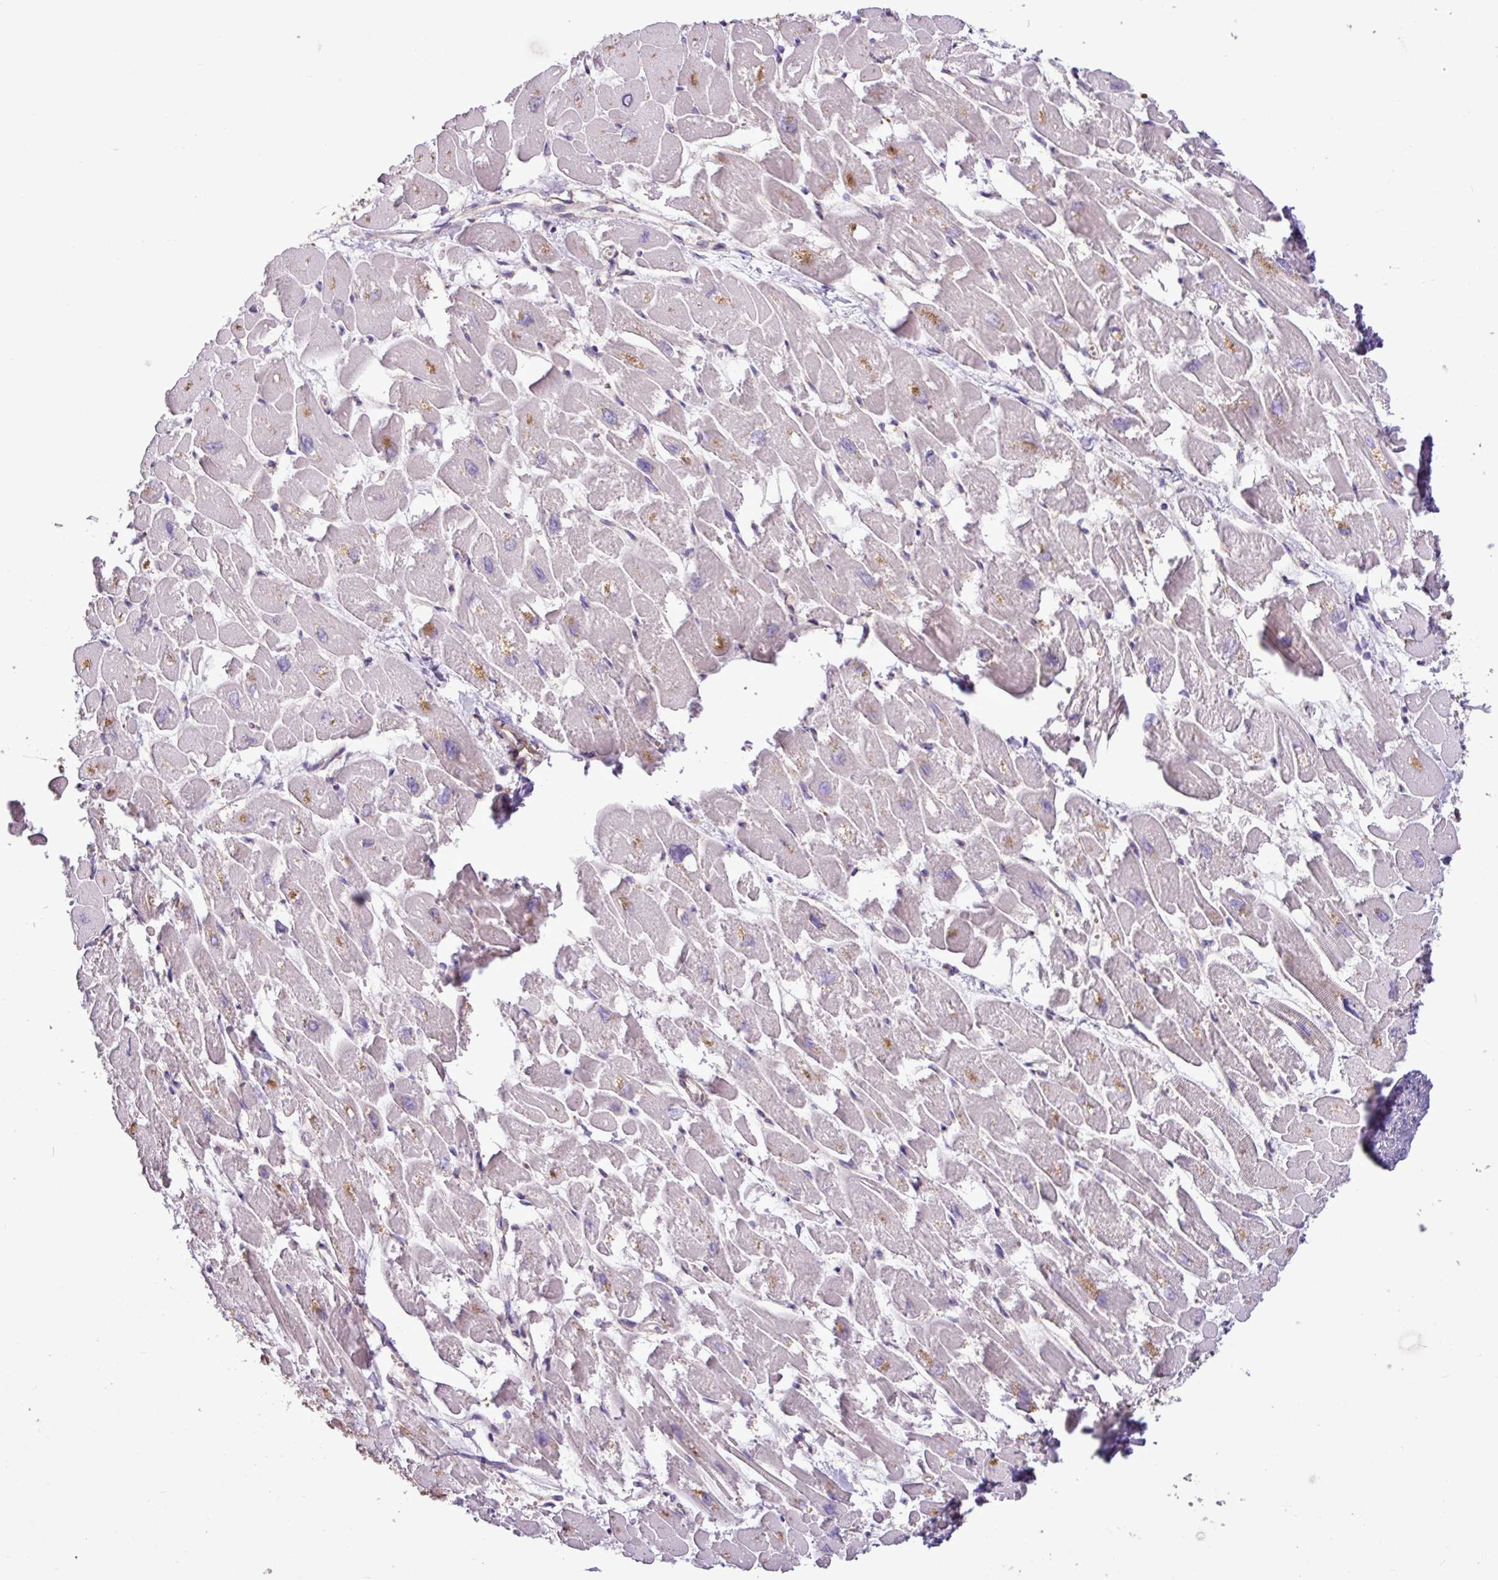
{"staining": {"intensity": "moderate", "quantity": "<25%", "location": "cytoplasmic/membranous"}, "tissue": "heart muscle", "cell_type": "Cardiomyocytes", "image_type": "normal", "snomed": [{"axis": "morphology", "description": "Normal tissue, NOS"}, {"axis": "topography", "description": "Heart"}], "caption": "Cardiomyocytes reveal low levels of moderate cytoplasmic/membranous expression in about <25% of cells in benign human heart muscle.", "gene": "MROH2A", "patient": {"sex": "male", "age": 54}}